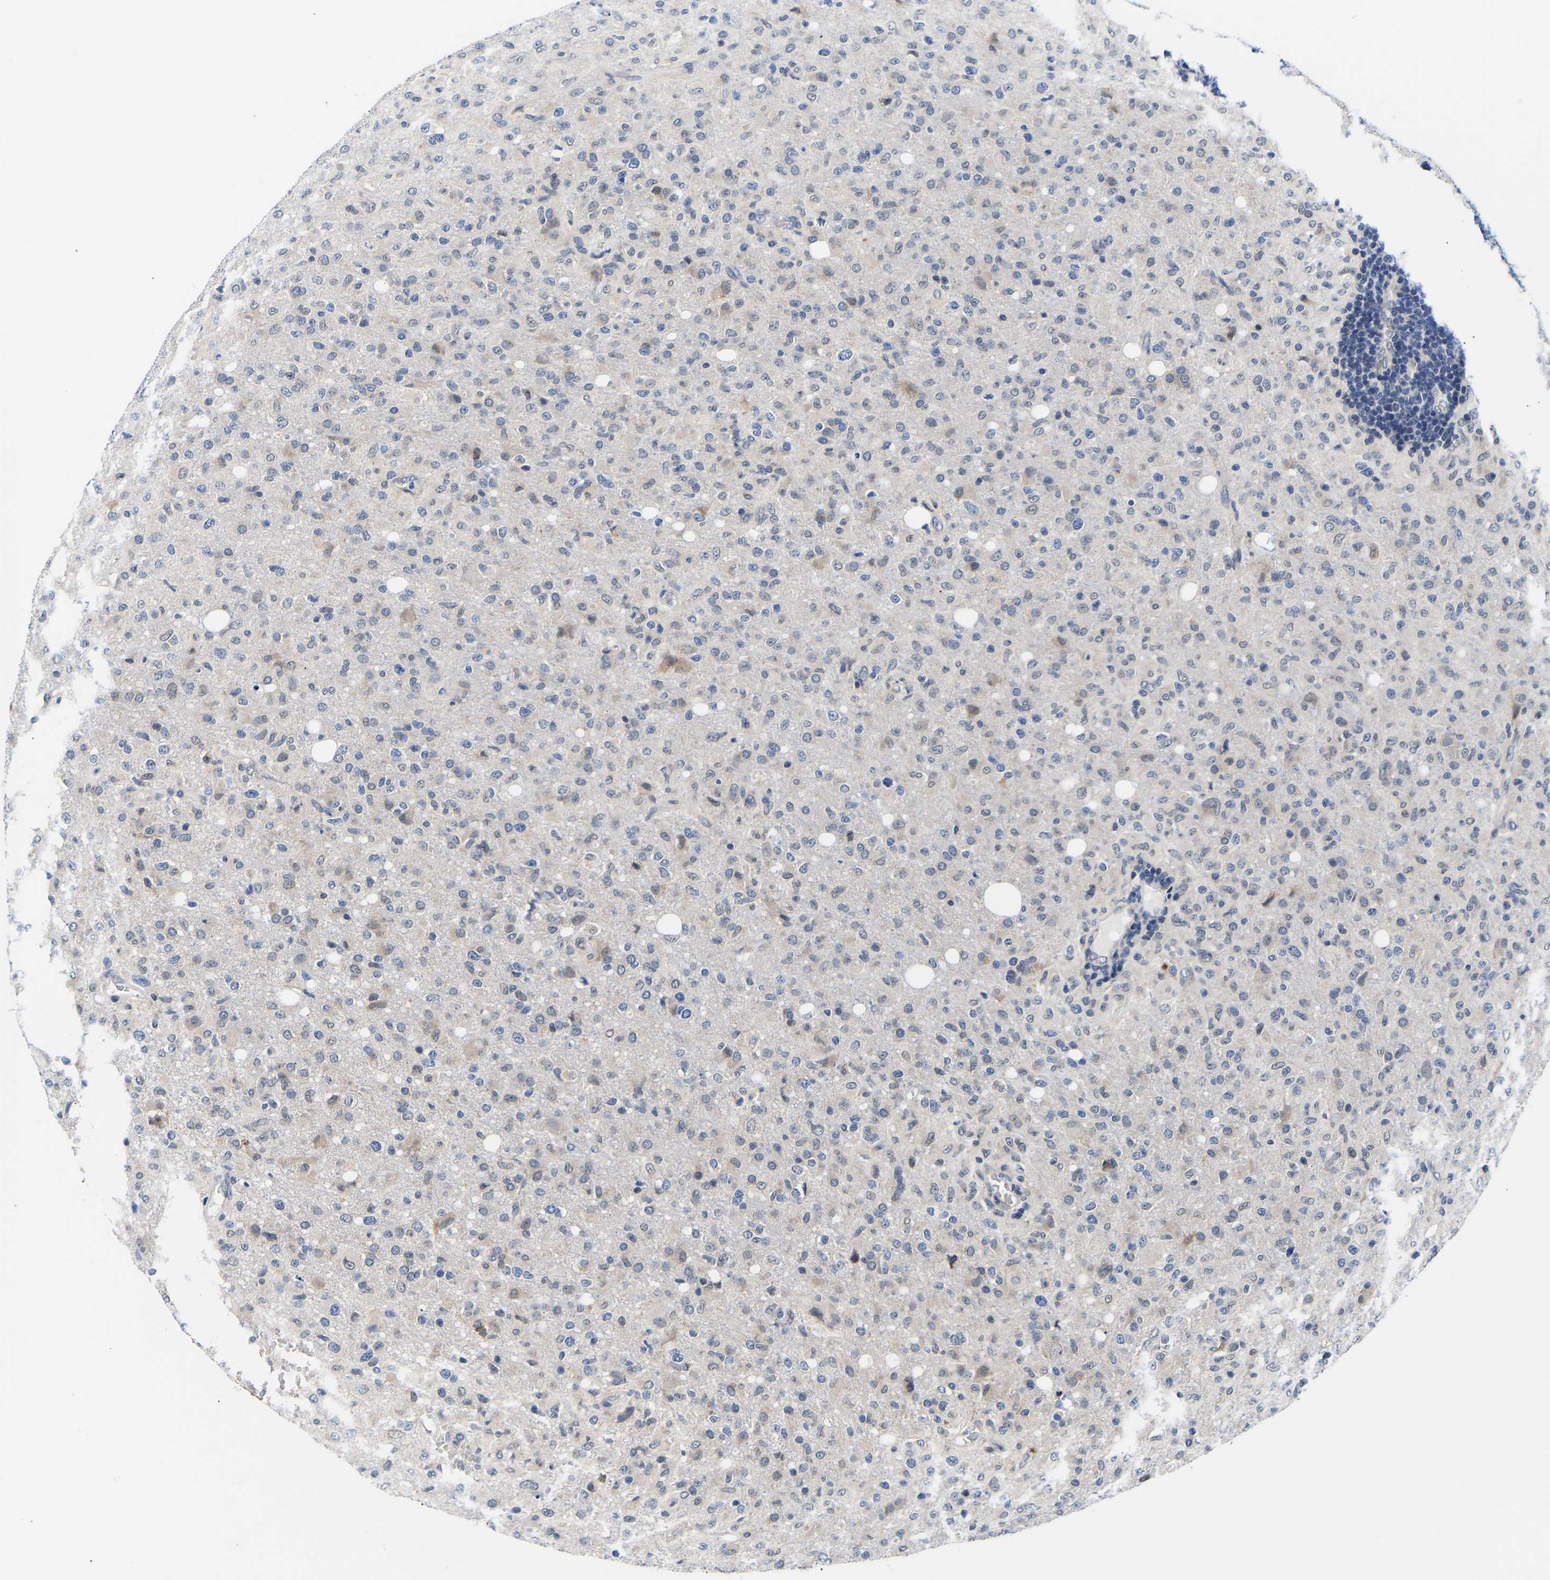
{"staining": {"intensity": "negative", "quantity": "none", "location": "none"}, "tissue": "glioma", "cell_type": "Tumor cells", "image_type": "cancer", "snomed": [{"axis": "morphology", "description": "Glioma, malignant, High grade"}, {"axis": "topography", "description": "Brain"}], "caption": "This photomicrograph is of glioma stained with immunohistochemistry (IHC) to label a protein in brown with the nuclei are counter-stained blue. There is no expression in tumor cells.", "gene": "RINT1", "patient": {"sex": "female", "age": 57}}